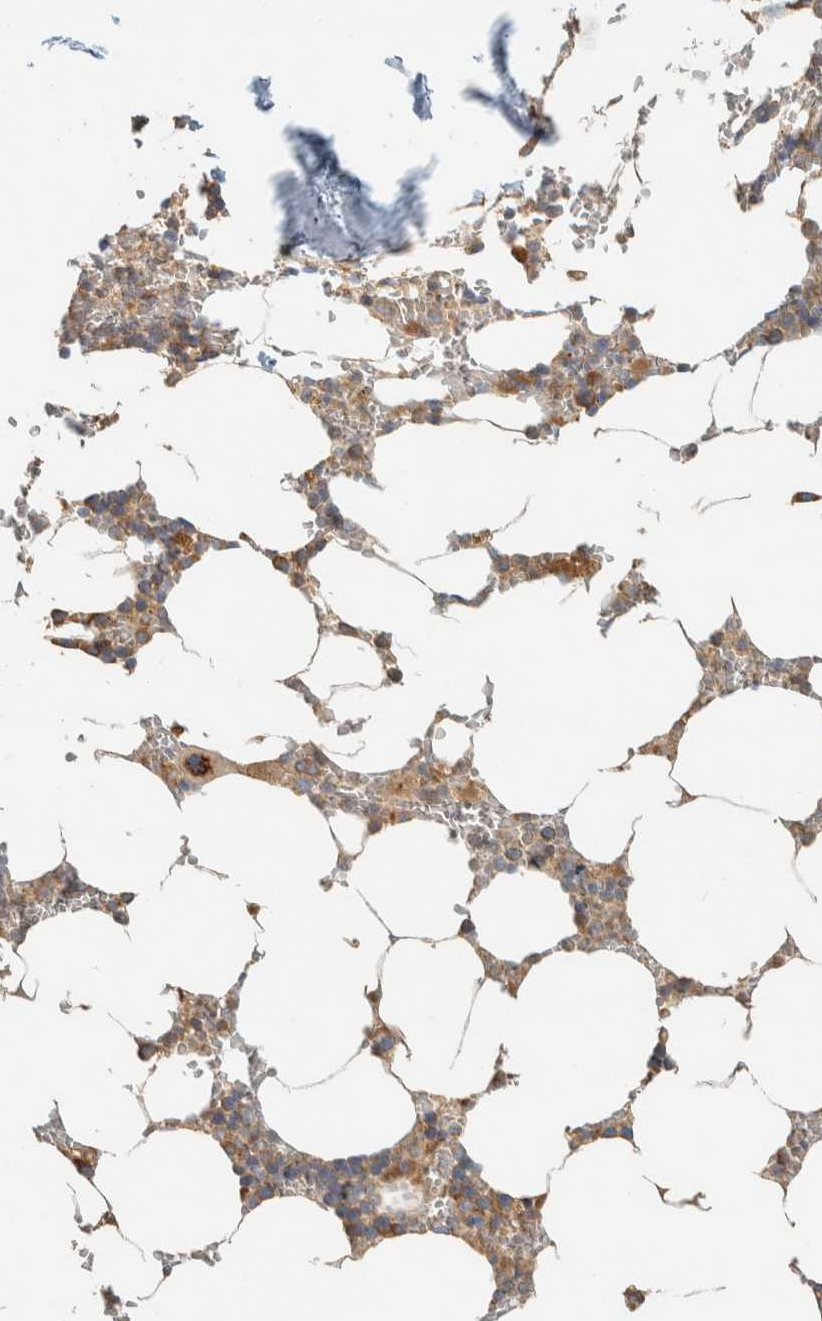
{"staining": {"intensity": "moderate", "quantity": ">75%", "location": "cytoplasmic/membranous"}, "tissue": "bone marrow", "cell_type": "Hematopoietic cells", "image_type": "normal", "snomed": [{"axis": "morphology", "description": "Normal tissue, NOS"}, {"axis": "topography", "description": "Bone marrow"}], "caption": "Hematopoietic cells exhibit moderate cytoplasmic/membranous expression in approximately >75% of cells in unremarkable bone marrow.", "gene": "RAB11FIP1", "patient": {"sex": "male", "age": 70}}